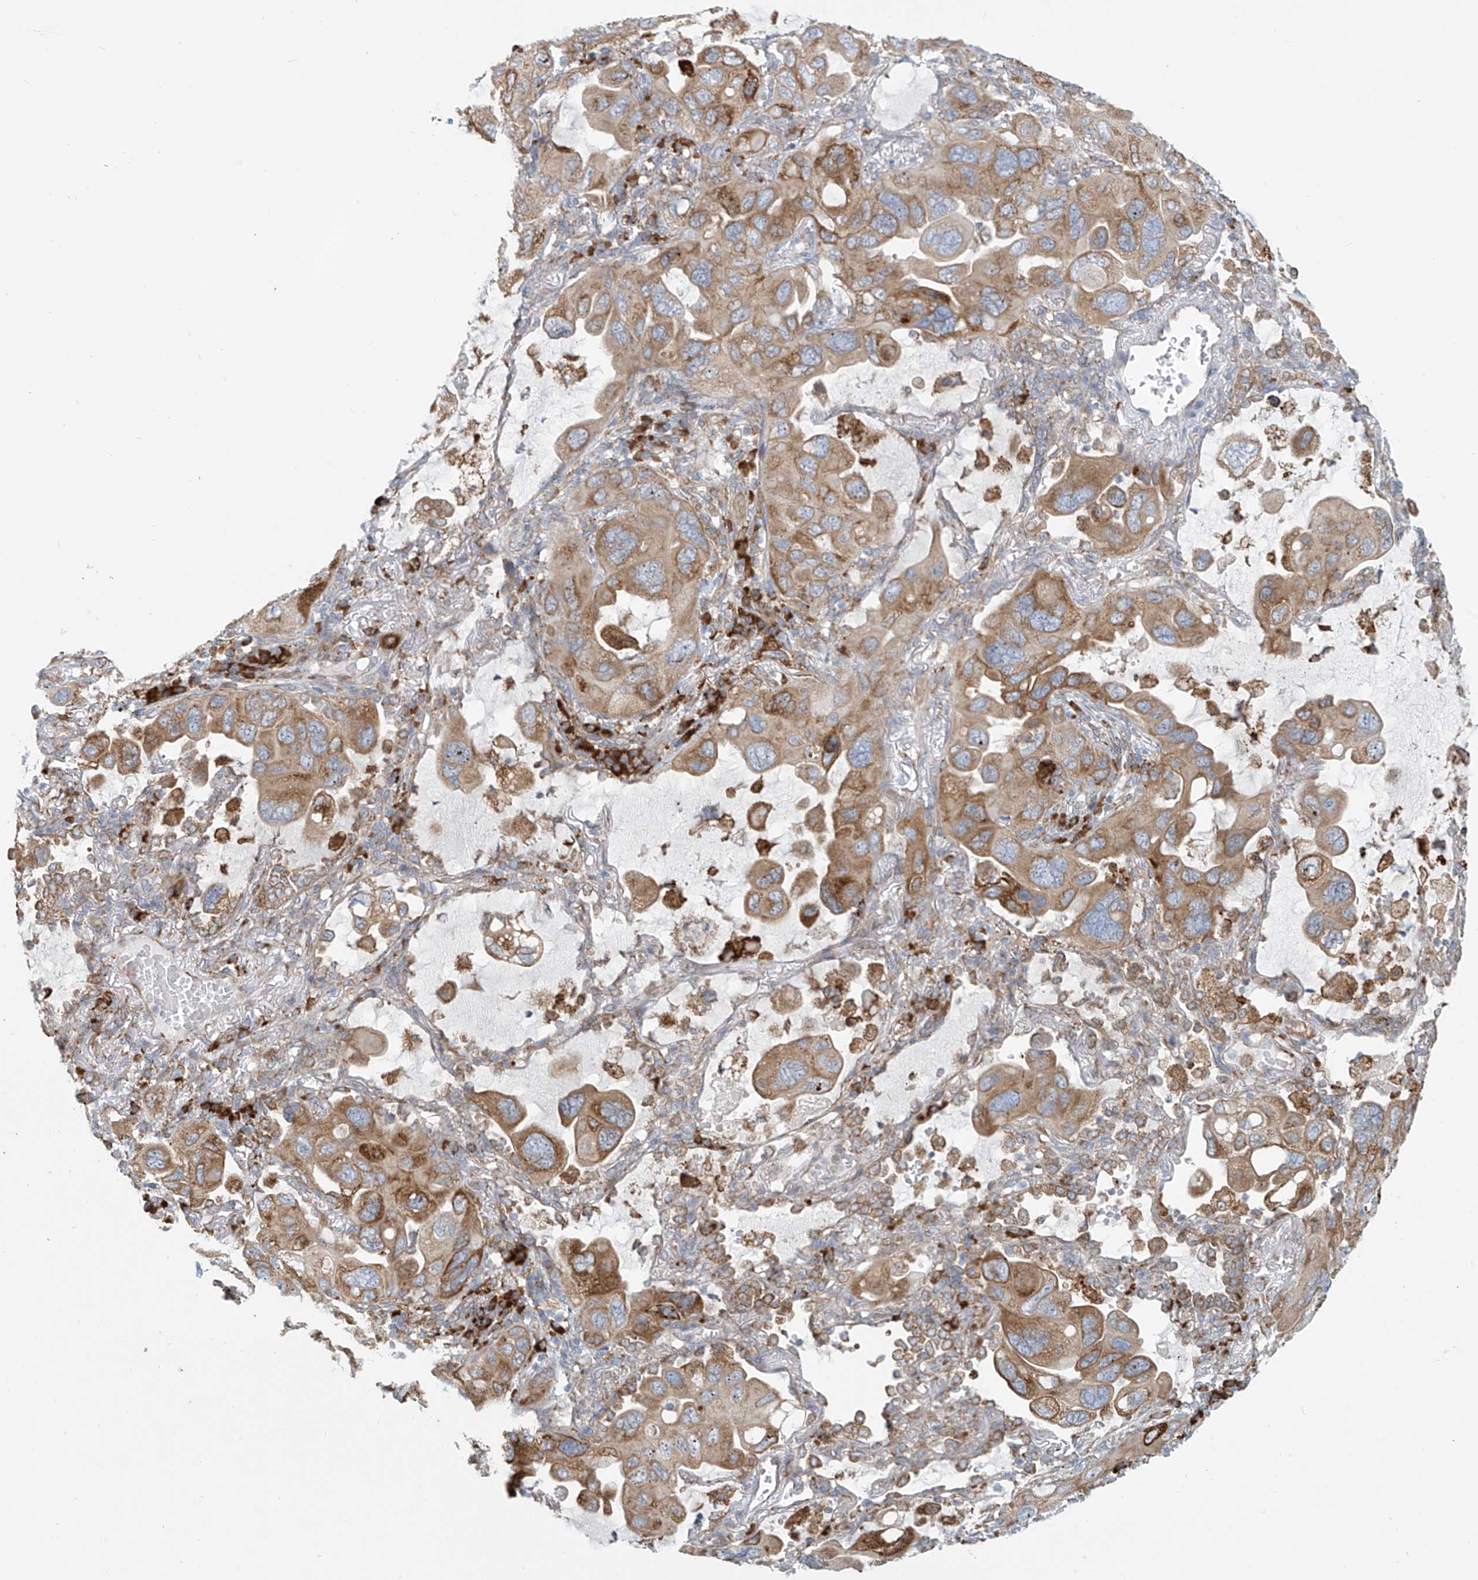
{"staining": {"intensity": "moderate", "quantity": ">75%", "location": "cytoplasmic/membranous"}, "tissue": "lung cancer", "cell_type": "Tumor cells", "image_type": "cancer", "snomed": [{"axis": "morphology", "description": "Squamous cell carcinoma, NOS"}, {"axis": "topography", "description": "Lung"}], "caption": "Immunohistochemistry photomicrograph of neoplastic tissue: human lung cancer (squamous cell carcinoma) stained using immunohistochemistry displays medium levels of moderate protein expression localized specifically in the cytoplasmic/membranous of tumor cells, appearing as a cytoplasmic/membranous brown color.", "gene": "KATNIP", "patient": {"sex": "female", "age": 73}}